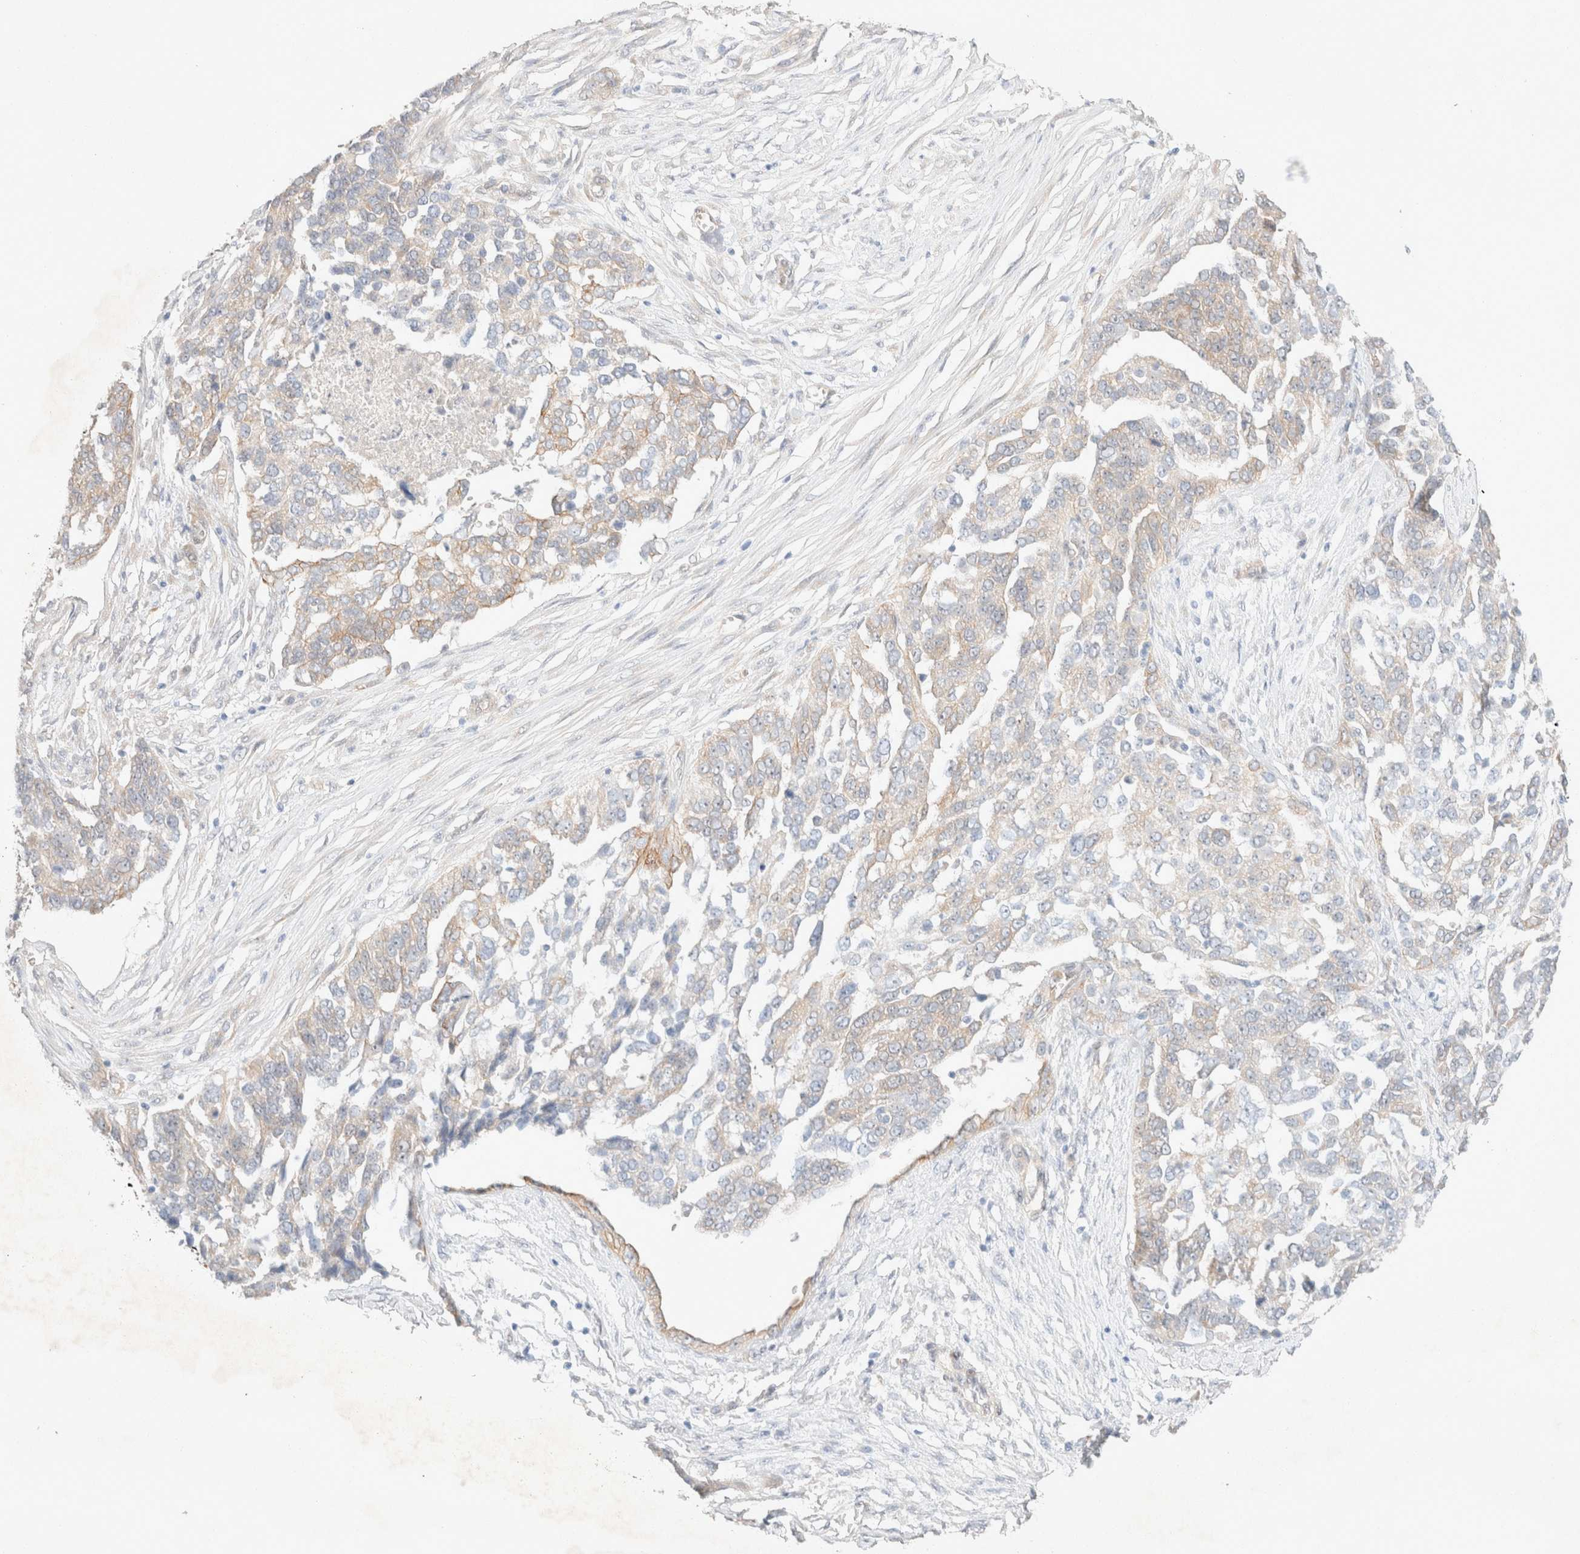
{"staining": {"intensity": "weak", "quantity": "25%-75%", "location": "cytoplasmic/membranous"}, "tissue": "ovarian cancer", "cell_type": "Tumor cells", "image_type": "cancer", "snomed": [{"axis": "morphology", "description": "Cystadenocarcinoma, serous, NOS"}, {"axis": "topography", "description": "Ovary"}], "caption": "The image displays immunohistochemical staining of ovarian cancer. There is weak cytoplasmic/membranous staining is appreciated in about 25%-75% of tumor cells.", "gene": "CSNK1E", "patient": {"sex": "female", "age": 44}}